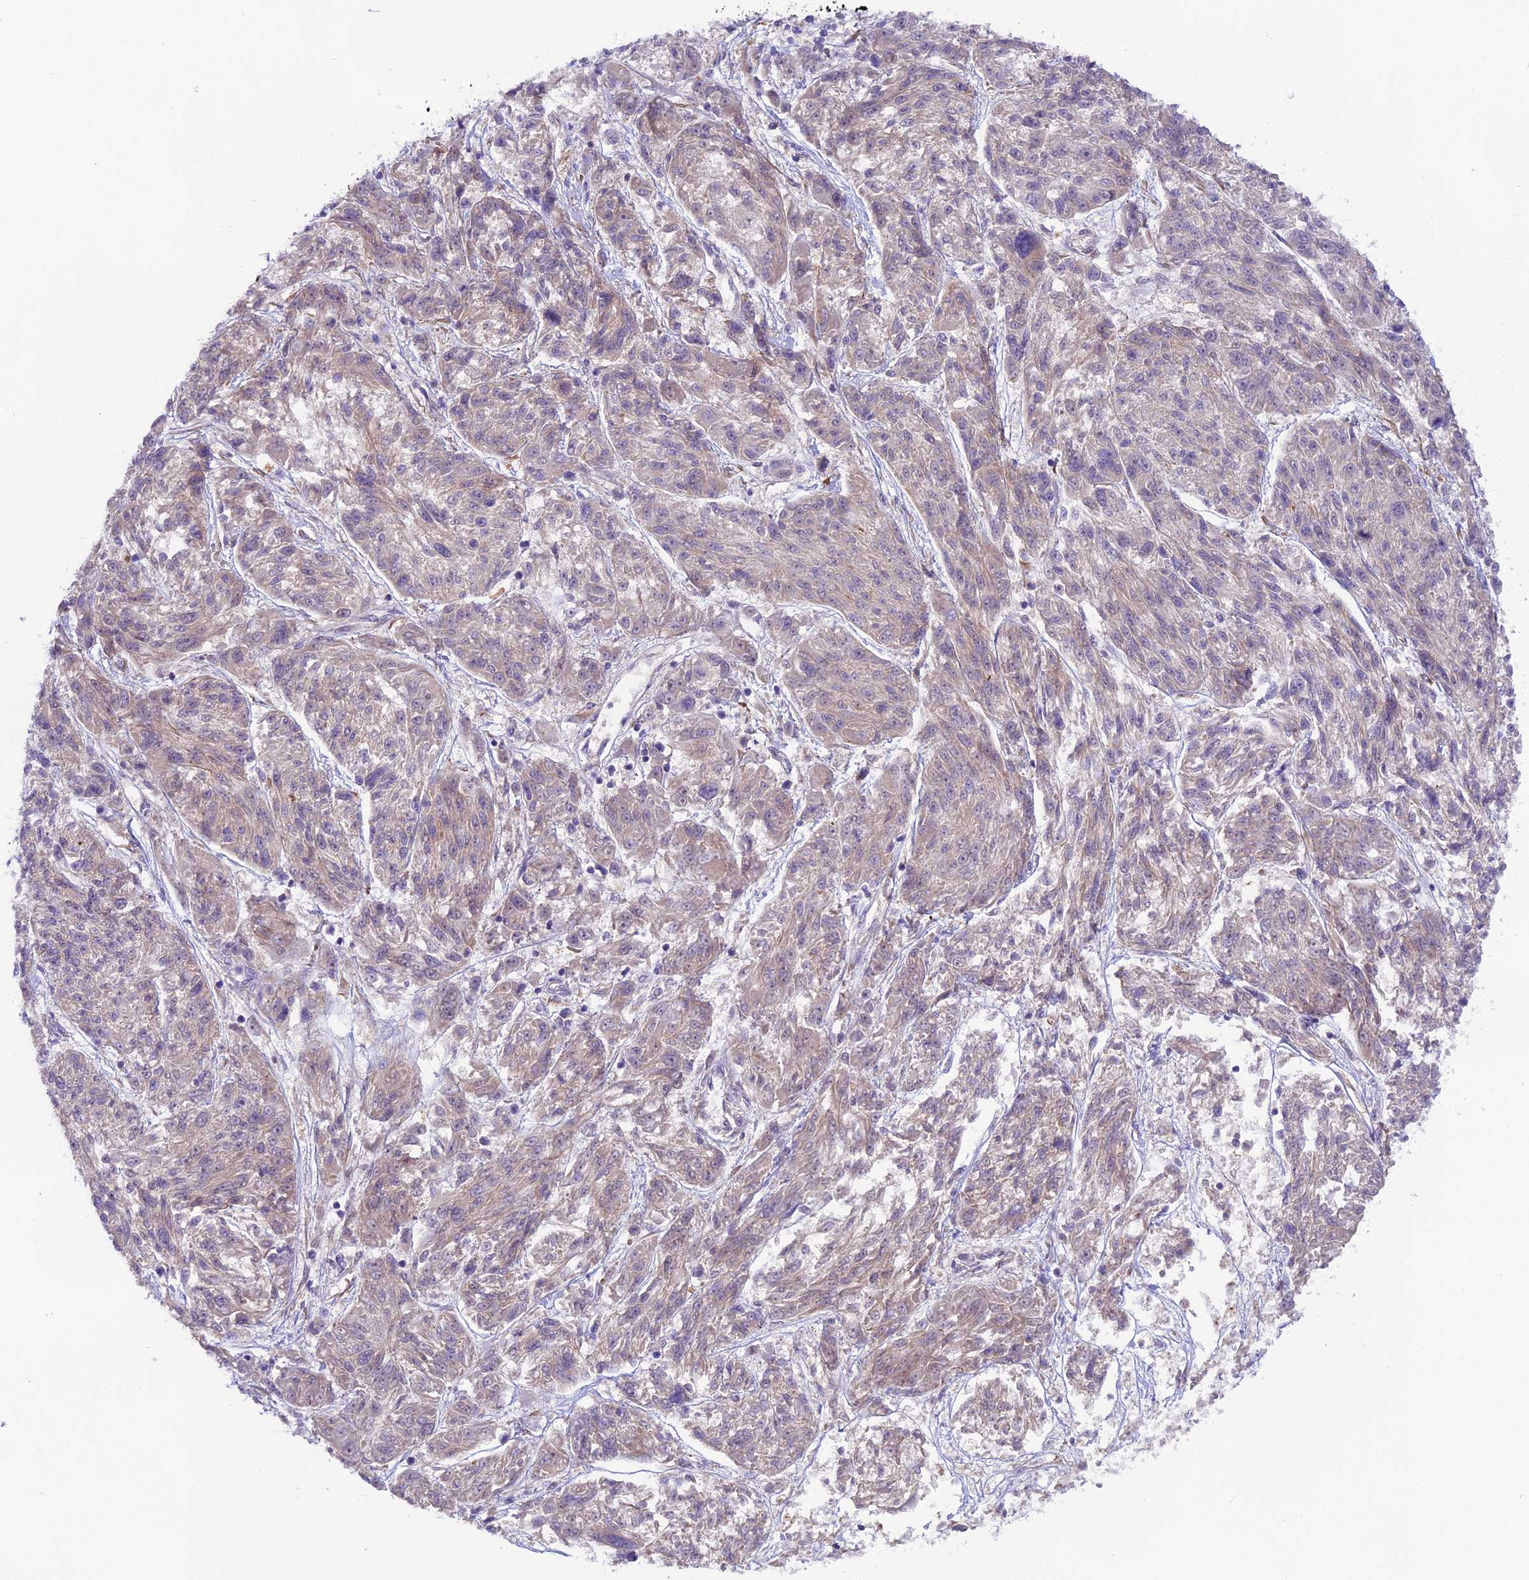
{"staining": {"intensity": "negative", "quantity": "none", "location": "none"}, "tissue": "melanoma", "cell_type": "Tumor cells", "image_type": "cancer", "snomed": [{"axis": "morphology", "description": "Malignant melanoma, NOS"}, {"axis": "topography", "description": "Skin"}], "caption": "Melanoma was stained to show a protein in brown. There is no significant staining in tumor cells. (DAB immunohistochemistry (IHC) visualized using brightfield microscopy, high magnification).", "gene": "COG8", "patient": {"sex": "male", "age": 53}}